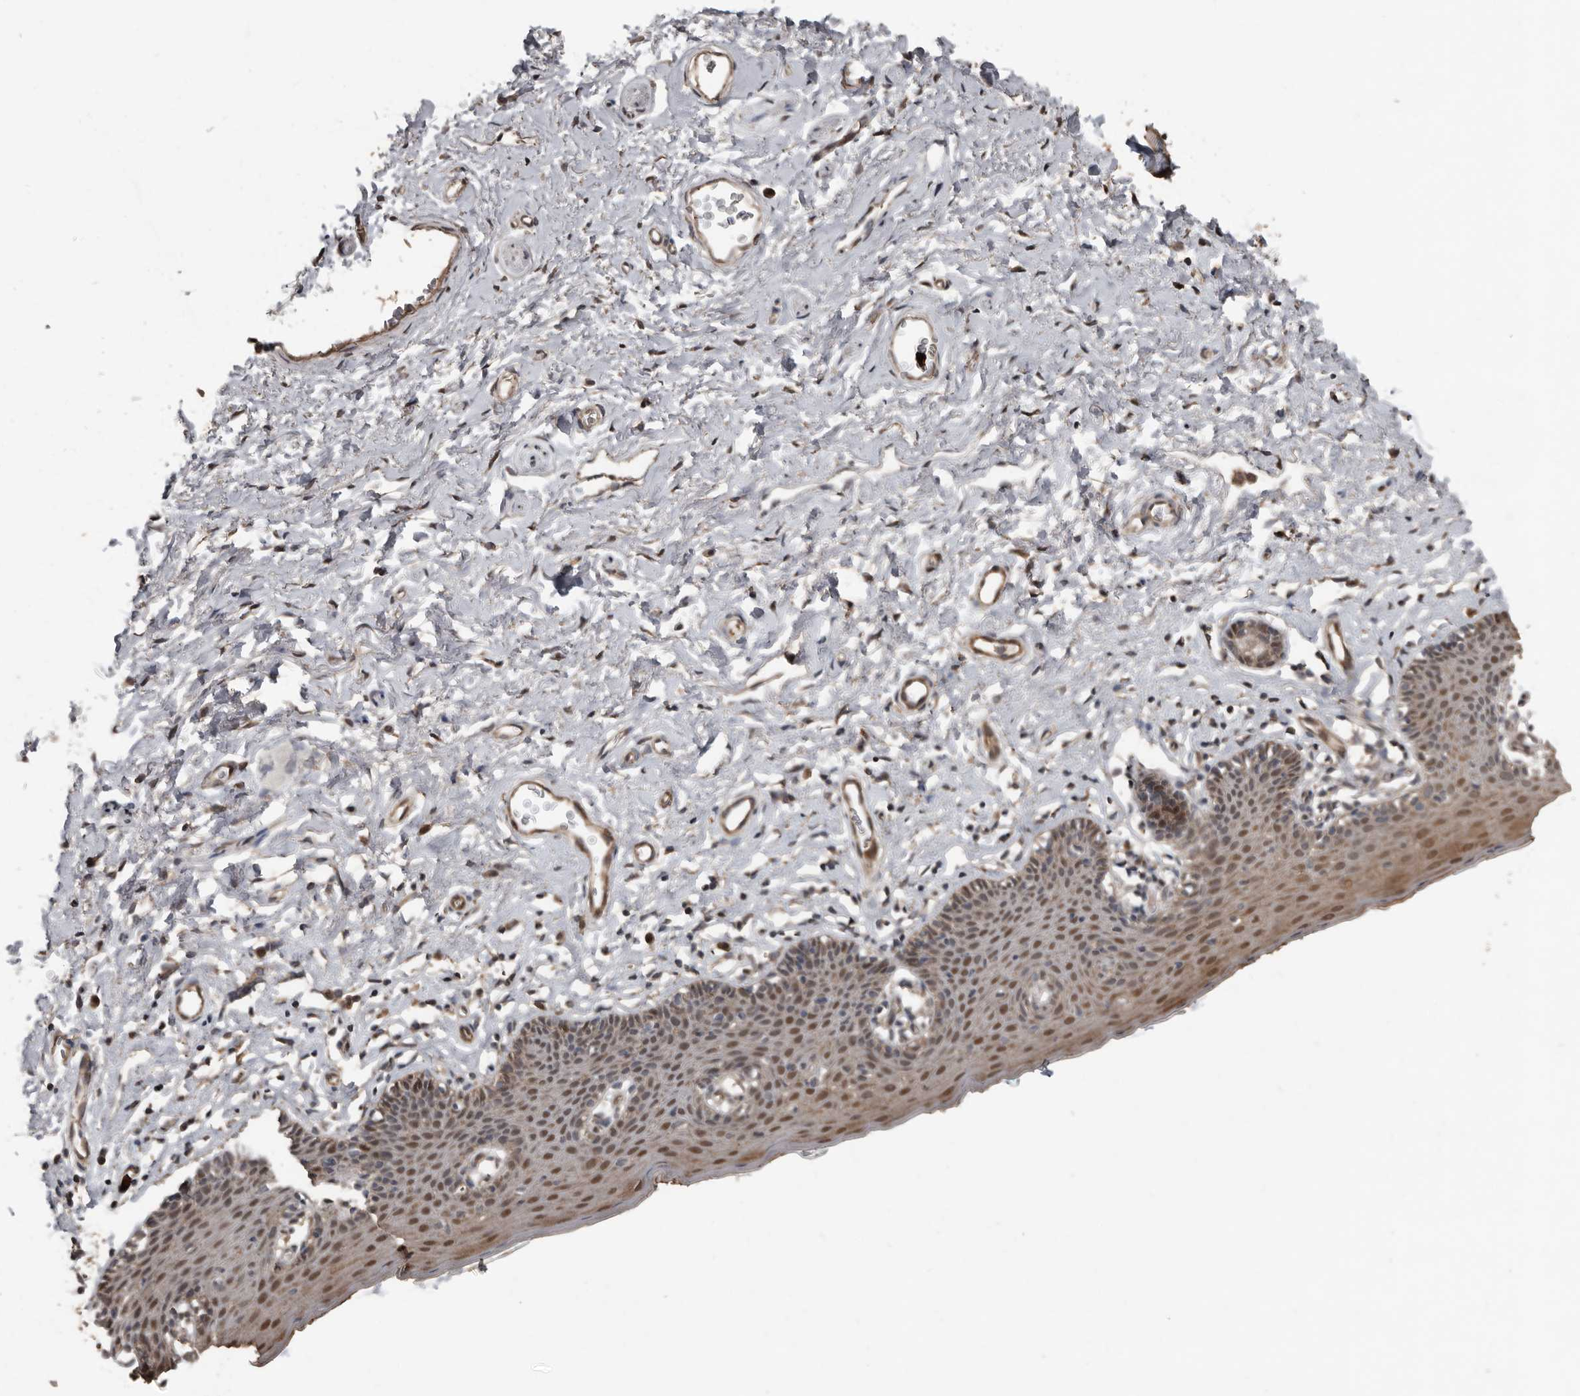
{"staining": {"intensity": "moderate", "quantity": "25%-75%", "location": "cytoplasmic/membranous,nuclear"}, "tissue": "skin", "cell_type": "Epidermal cells", "image_type": "normal", "snomed": [{"axis": "morphology", "description": "Normal tissue, NOS"}, {"axis": "topography", "description": "Vulva"}], "caption": "The immunohistochemical stain shows moderate cytoplasmic/membranous,nuclear expression in epidermal cells of benign skin.", "gene": "FSBP", "patient": {"sex": "female", "age": 66}}